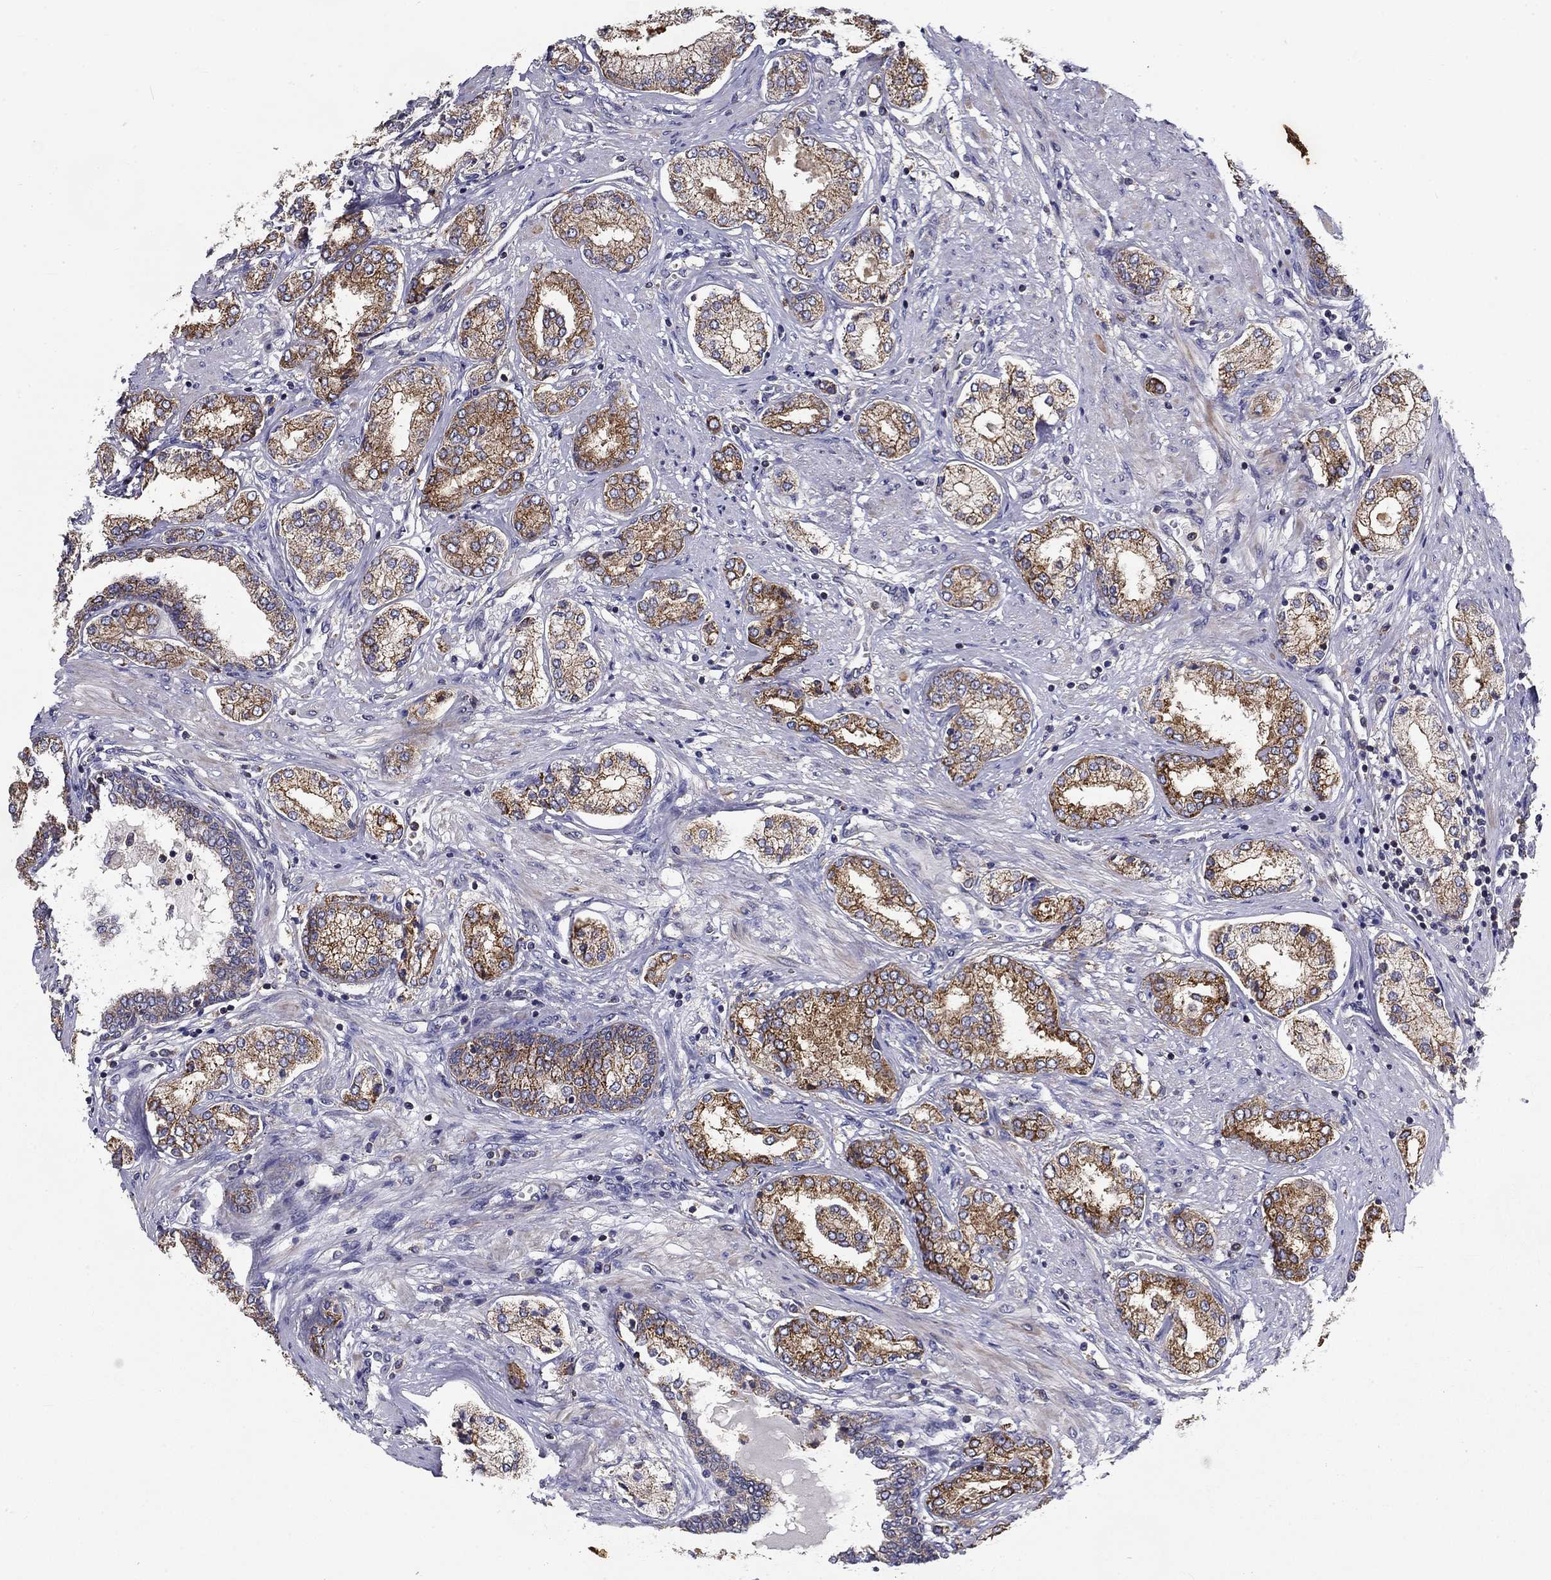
{"staining": {"intensity": "moderate", "quantity": ">75%", "location": "cytoplasmic/membranous"}, "tissue": "prostate cancer", "cell_type": "Tumor cells", "image_type": "cancer", "snomed": [{"axis": "morphology", "description": "Adenocarcinoma, NOS"}, {"axis": "topography", "description": "Prostate"}], "caption": "Prostate cancer (adenocarcinoma) stained for a protein displays moderate cytoplasmic/membranous positivity in tumor cells. The protein of interest is shown in brown color, while the nuclei are stained blue.", "gene": "ALDH4A1", "patient": {"sex": "male", "age": 63}}